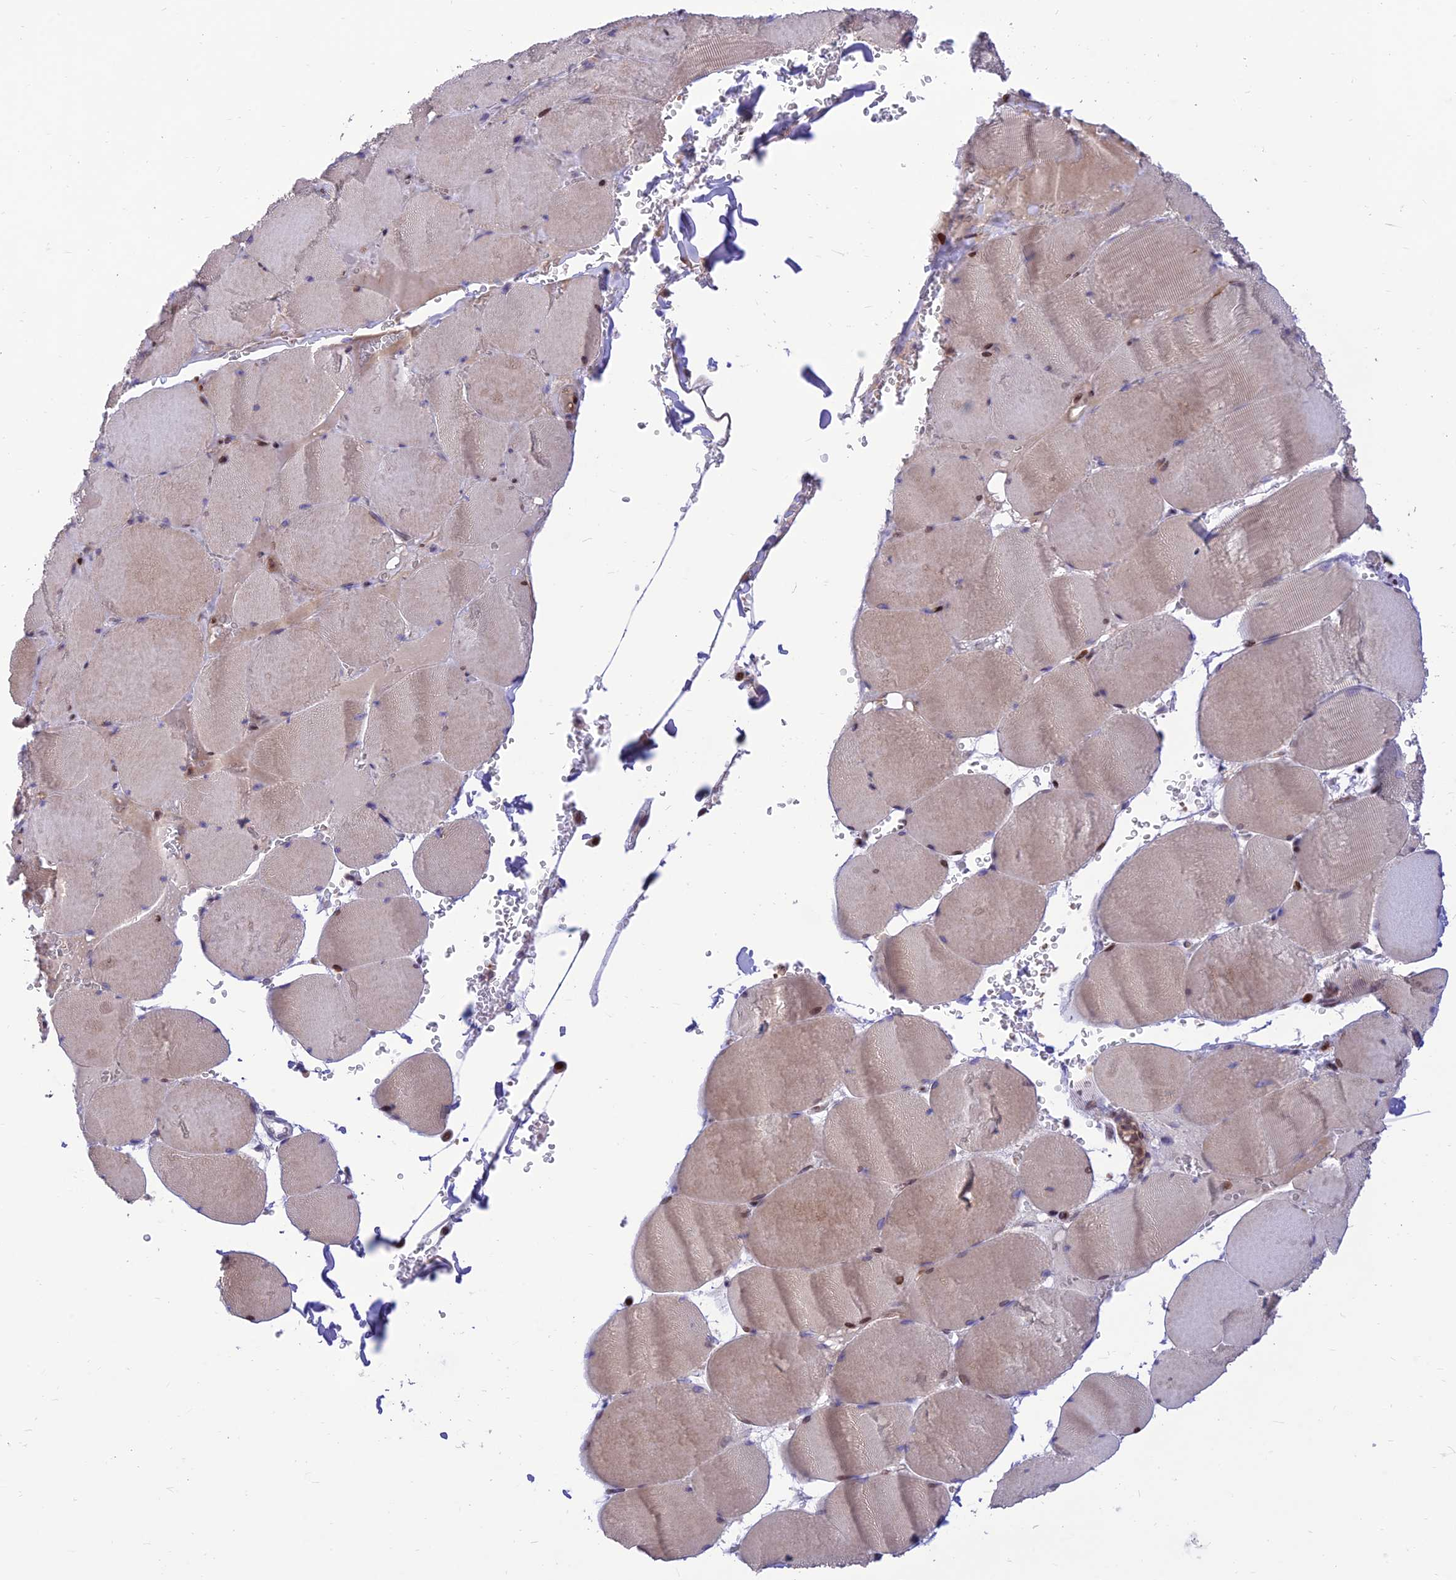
{"staining": {"intensity": "weak", "quantity": "25%-75%", "location": "cytoplasmic/membranous"}, "tissue": "skeletal muscle", "cell_type": "Myocytes", "image_type": "normal", "snomed": [{"axis": "morphology", "description": "Normal tissue, NOS"}, {"axis": "topography", "description": "Skeletal muscle"}, {"axis": "topography", "description": "Head-Neck"}], "caption": "DAB immunohistochemical staining of unremarkable human skeletal muscle shows weak cytoplasmic/membranous protein positivity in approximately 25%-75% of myocytes.", "gene": "FAM186B", "patient": {"sex": "male", "age": 66}}